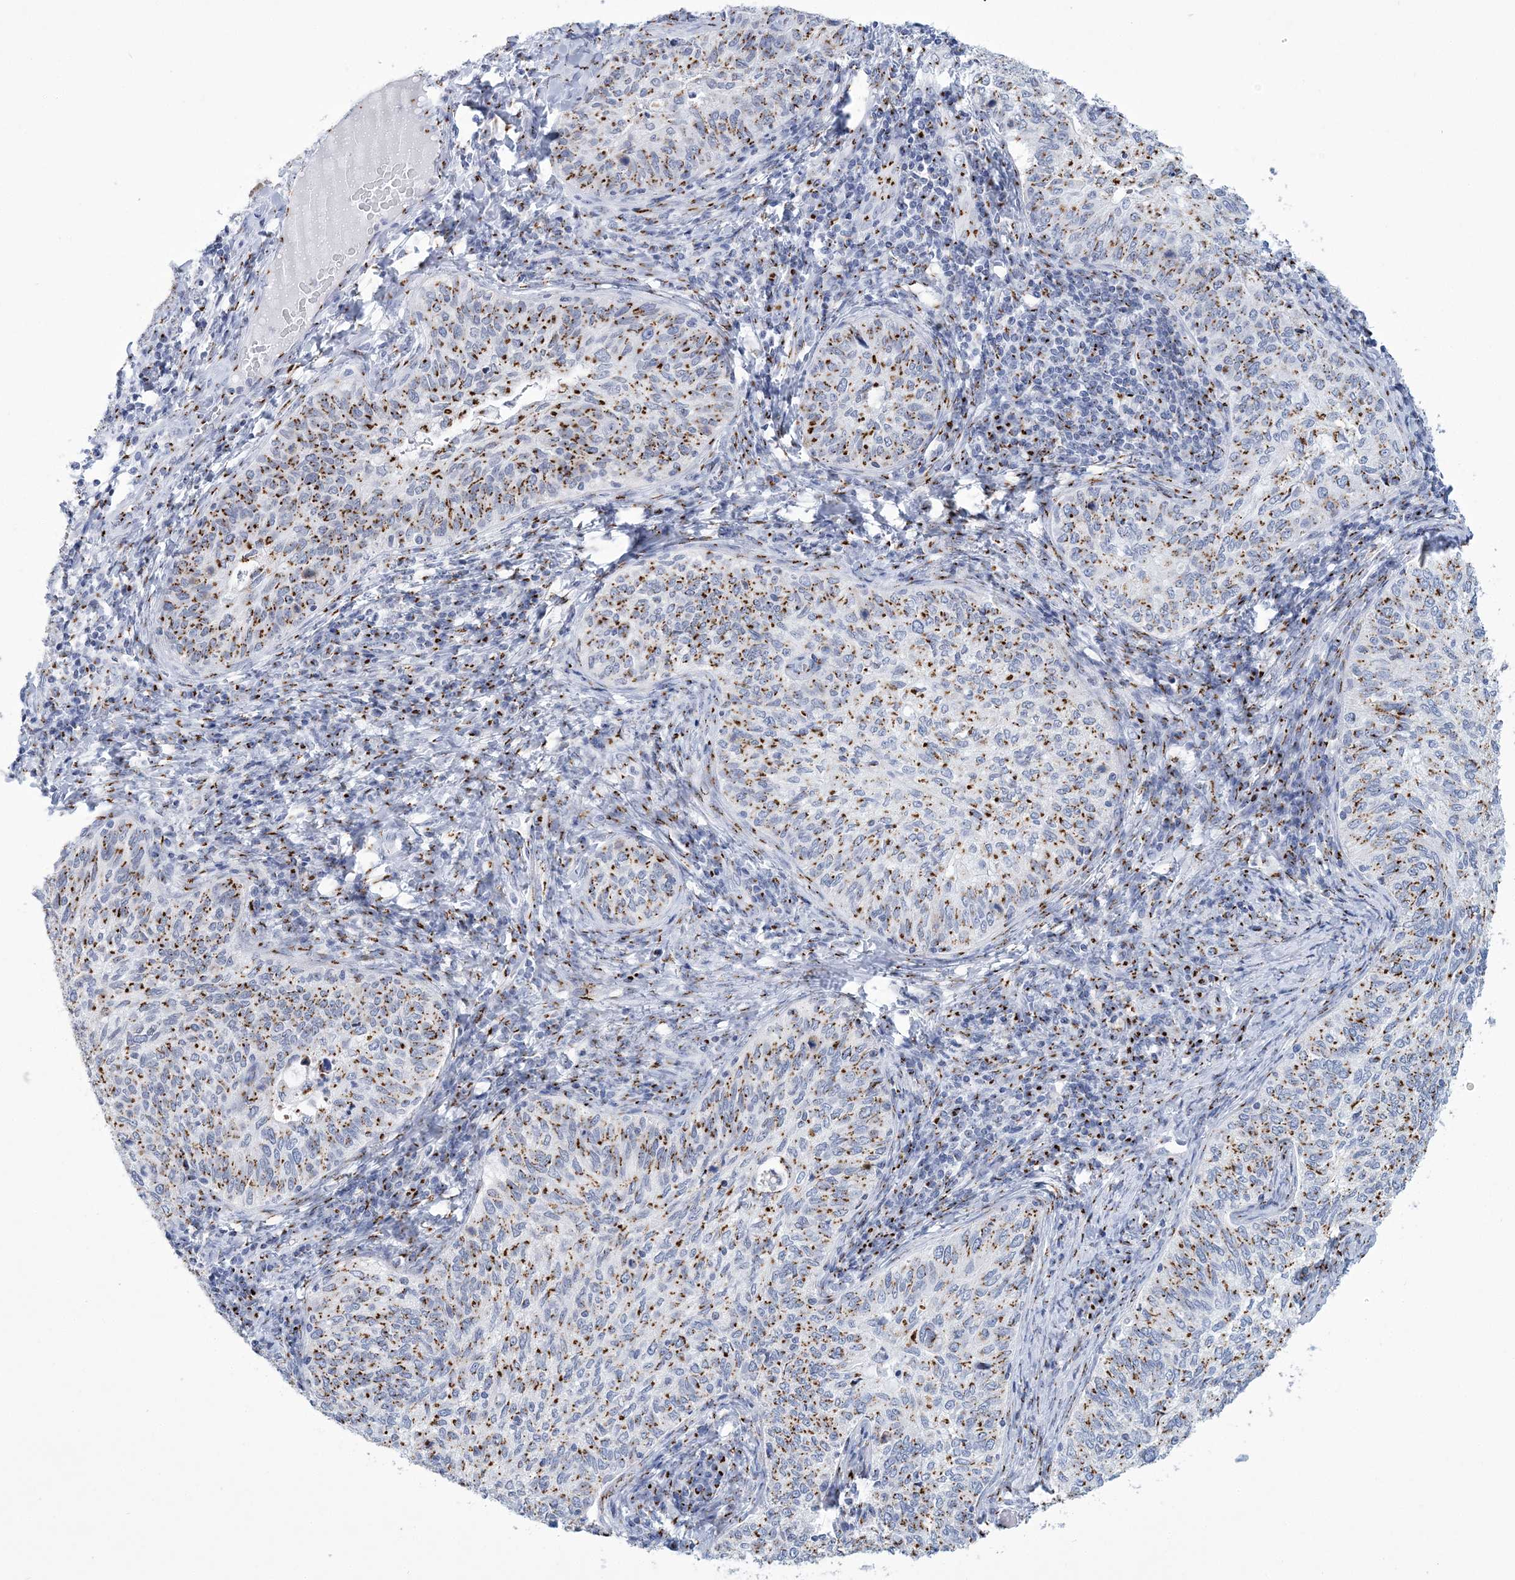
{"staining": {"intensity": "moderate", "quantity": ">75%", "location": "cytoplasmic/membranous"}, "tissue": "cervical cancer", "cell_type": "Tumor cells", "image_type": "cancer", "snomed": [{"axis": "morphology", "description": "Squamous cell carcinoma, NOS"}, {"axis": "topography", "description": "Cervix"}], "caption": "Protein analysis of cervical cancer (squamous cell carcinoma) tissue reveals moderate cytoplasmic/membranous positivity in about >75% of tumor cells.", "gene": "SLX9", "patient": {"sex": "female", "age": 30}}